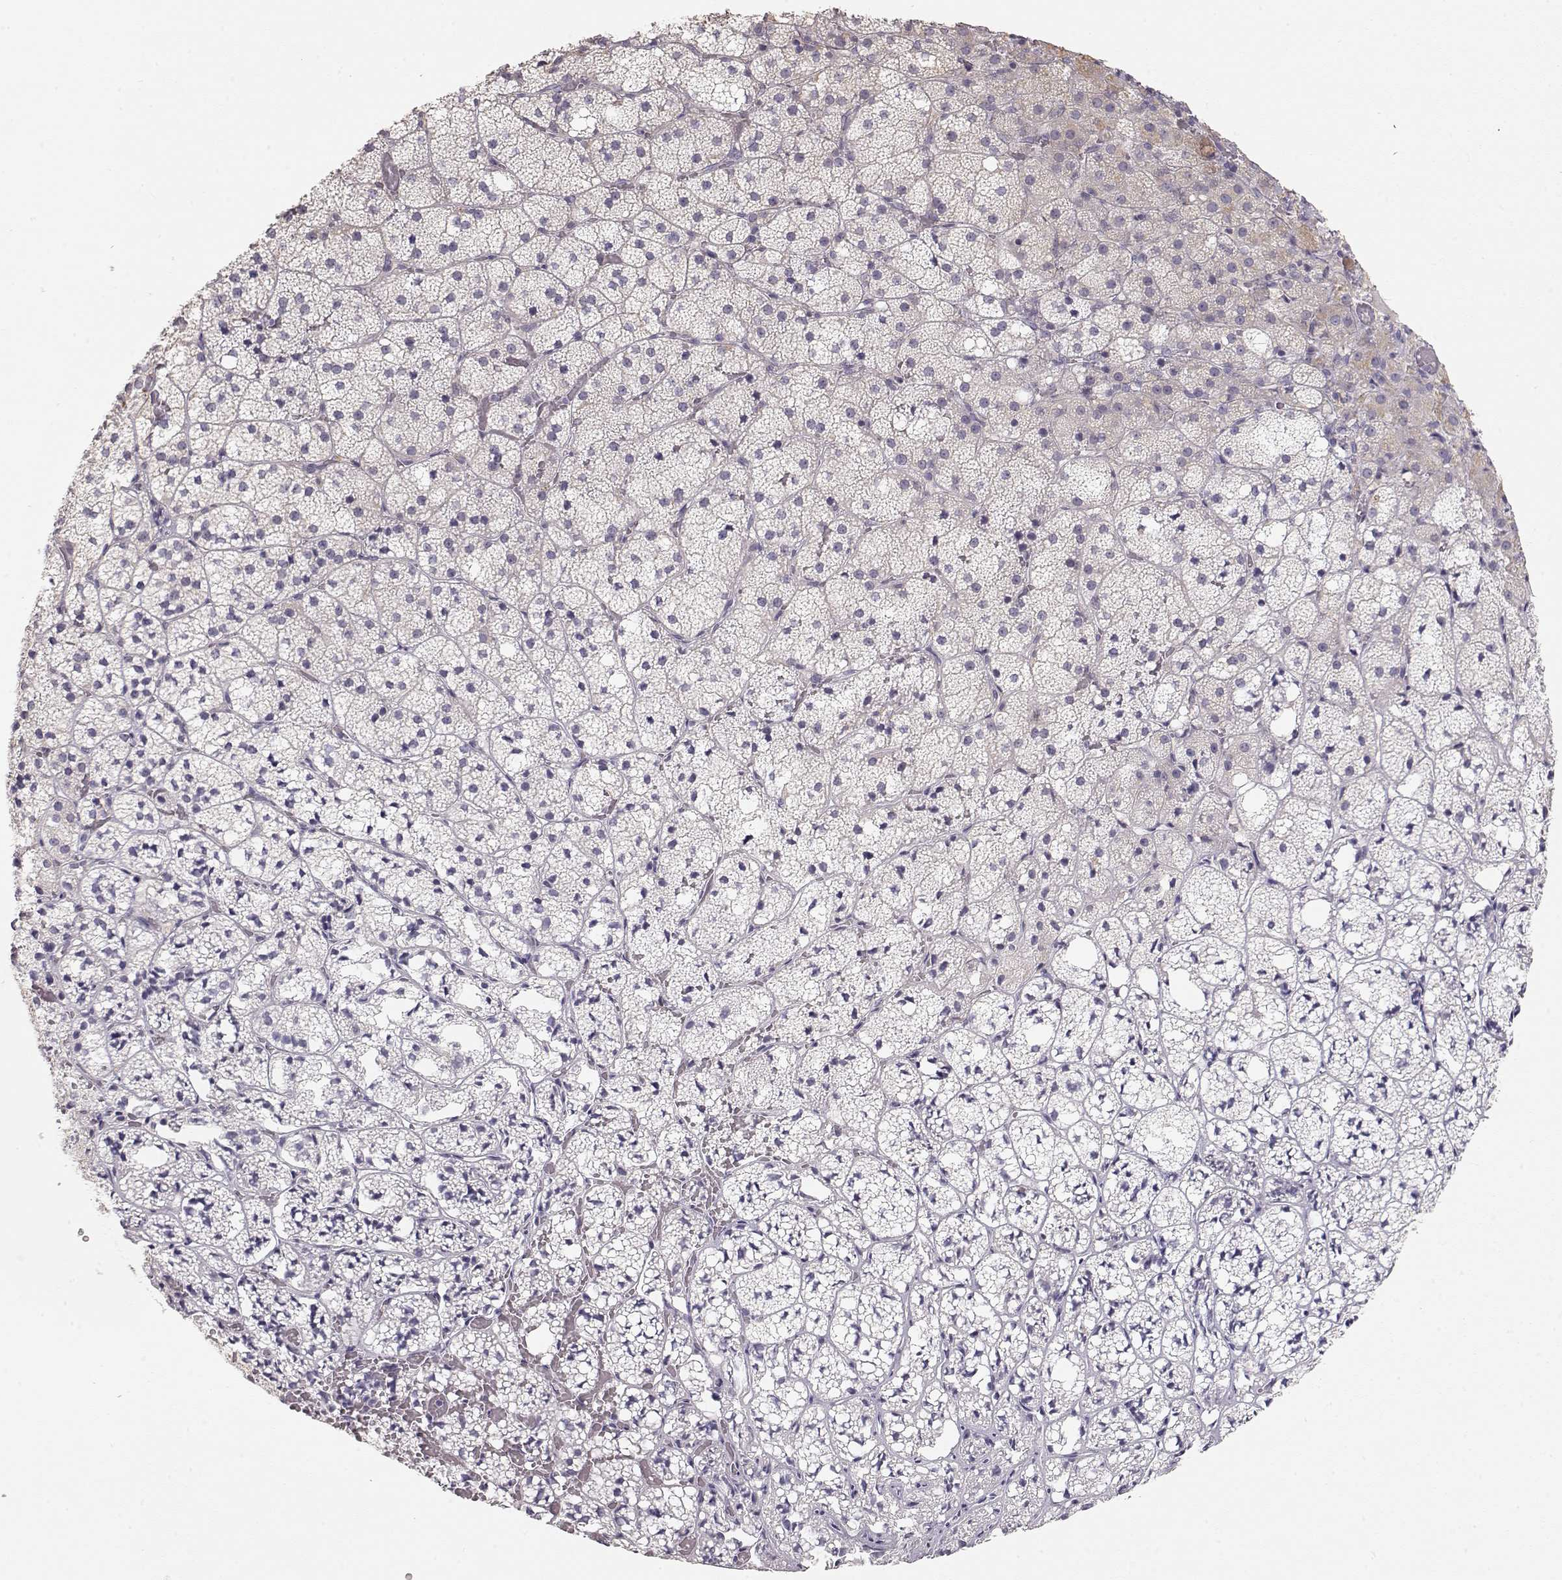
{"staining": {"intensity": "negative", "quantity": "none", "location": "none"}, "tissue": "adrenal gland", "cell_type": "Glandular cells", "image_type": "normal", "snomed": [{"axis": "morphology", "description": "Normal tissue, NOS"}, {"axis": "topography", "description": "Adrenal gland"}], "caption": "This is an immunohistochemistry micrograph of benign adrenal gland. There is no staining in glandular cells.", "gene": "ARHGAP8", "patient": {"sex": "male", "age": 53}}